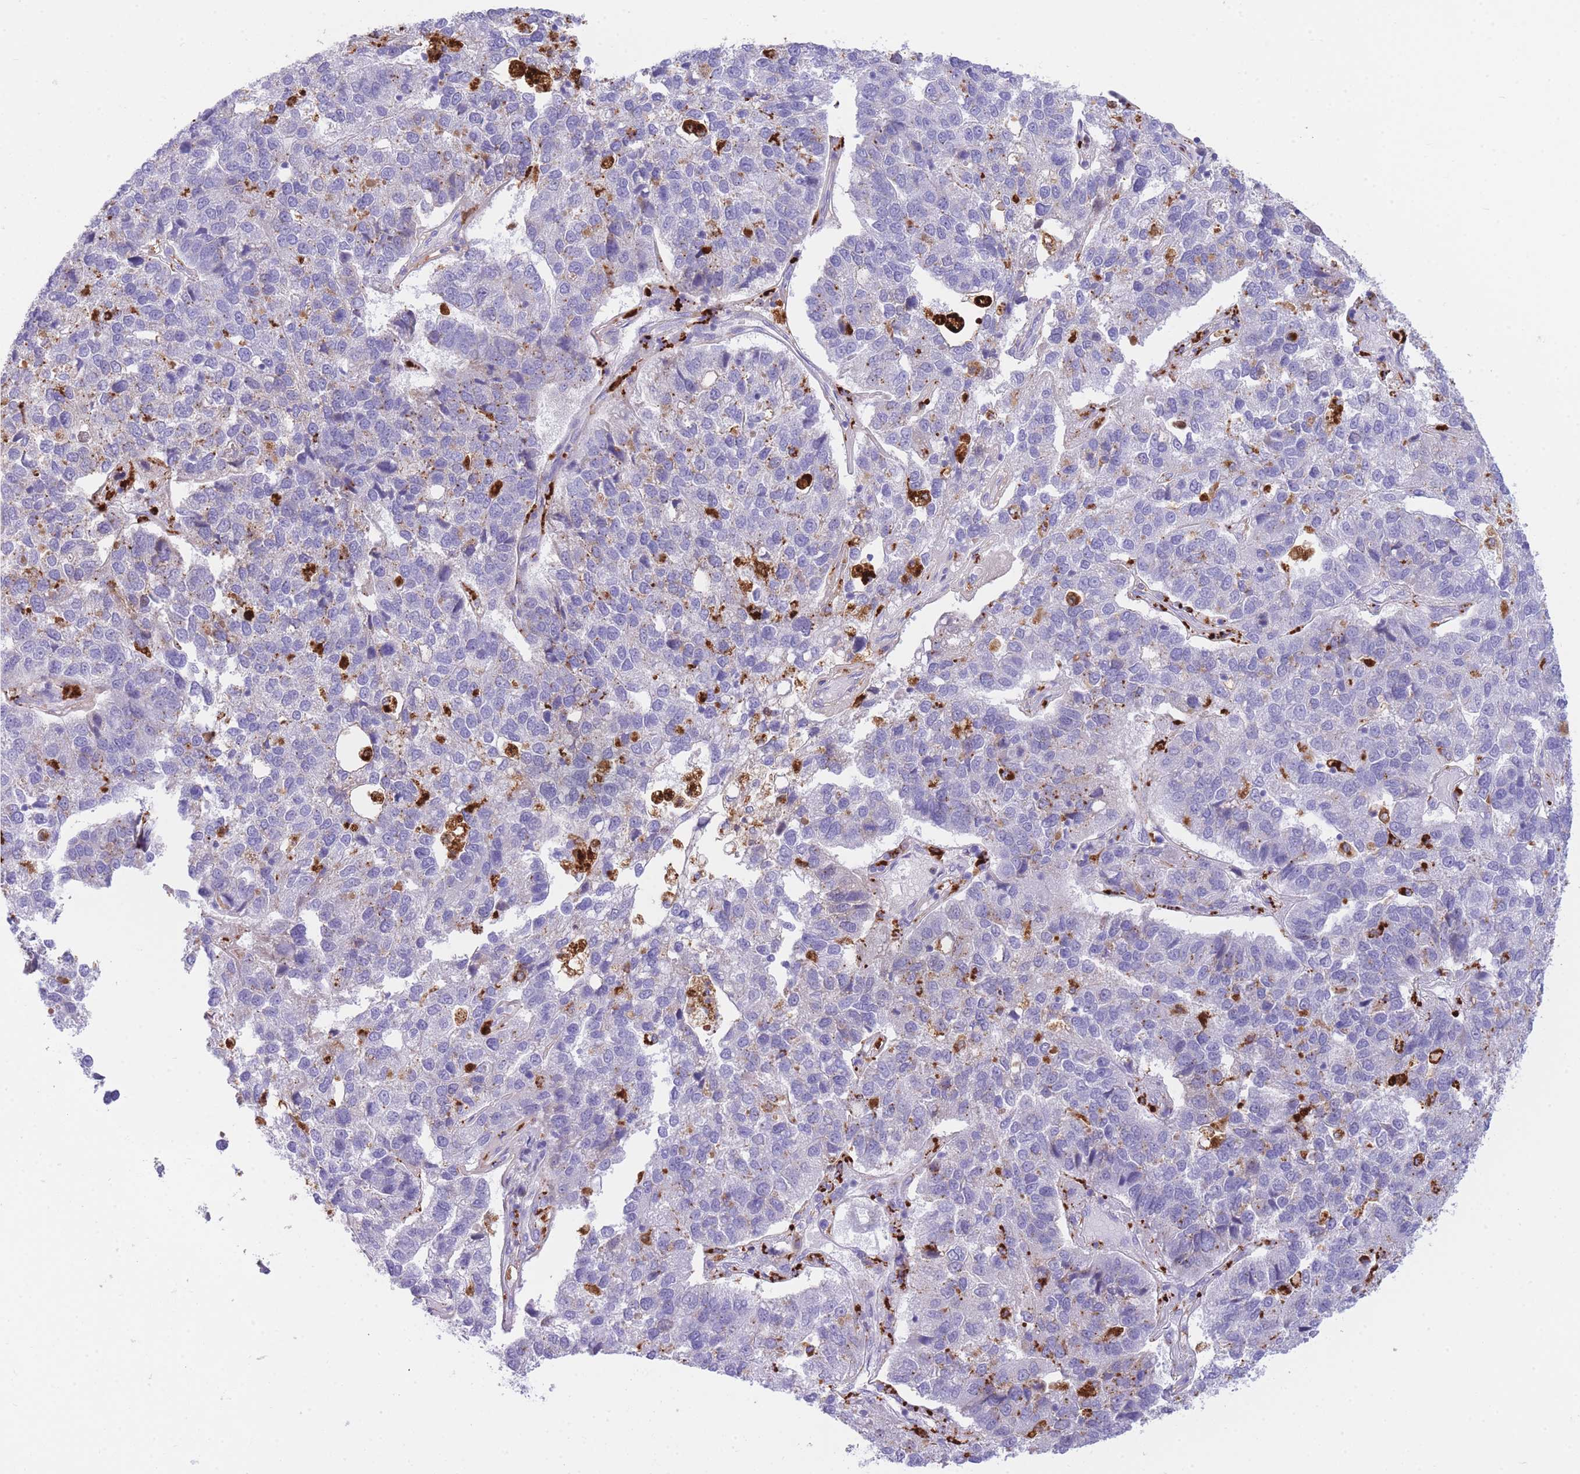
{"staining": {"intensity": "negative", "quantity": "none", "location": "none"}, "tissue": "pancreatic cancer", "cell_type": "Tumor cells", "image_type": "cancer", "snomed": [{"axis": "morphology", "description": "Adenocarcinoma, NOS"}, {"axis": "topography", "description": "Pancreas"}], "caption": "This is a micrograph of immunohistochemistry (IHC) staining of pancreatic cancer (adenocarcinoma), which shows no positivity in tumor cells.", "gene": "PLBD1", "patient": {"sex": "female", "age": 61}}